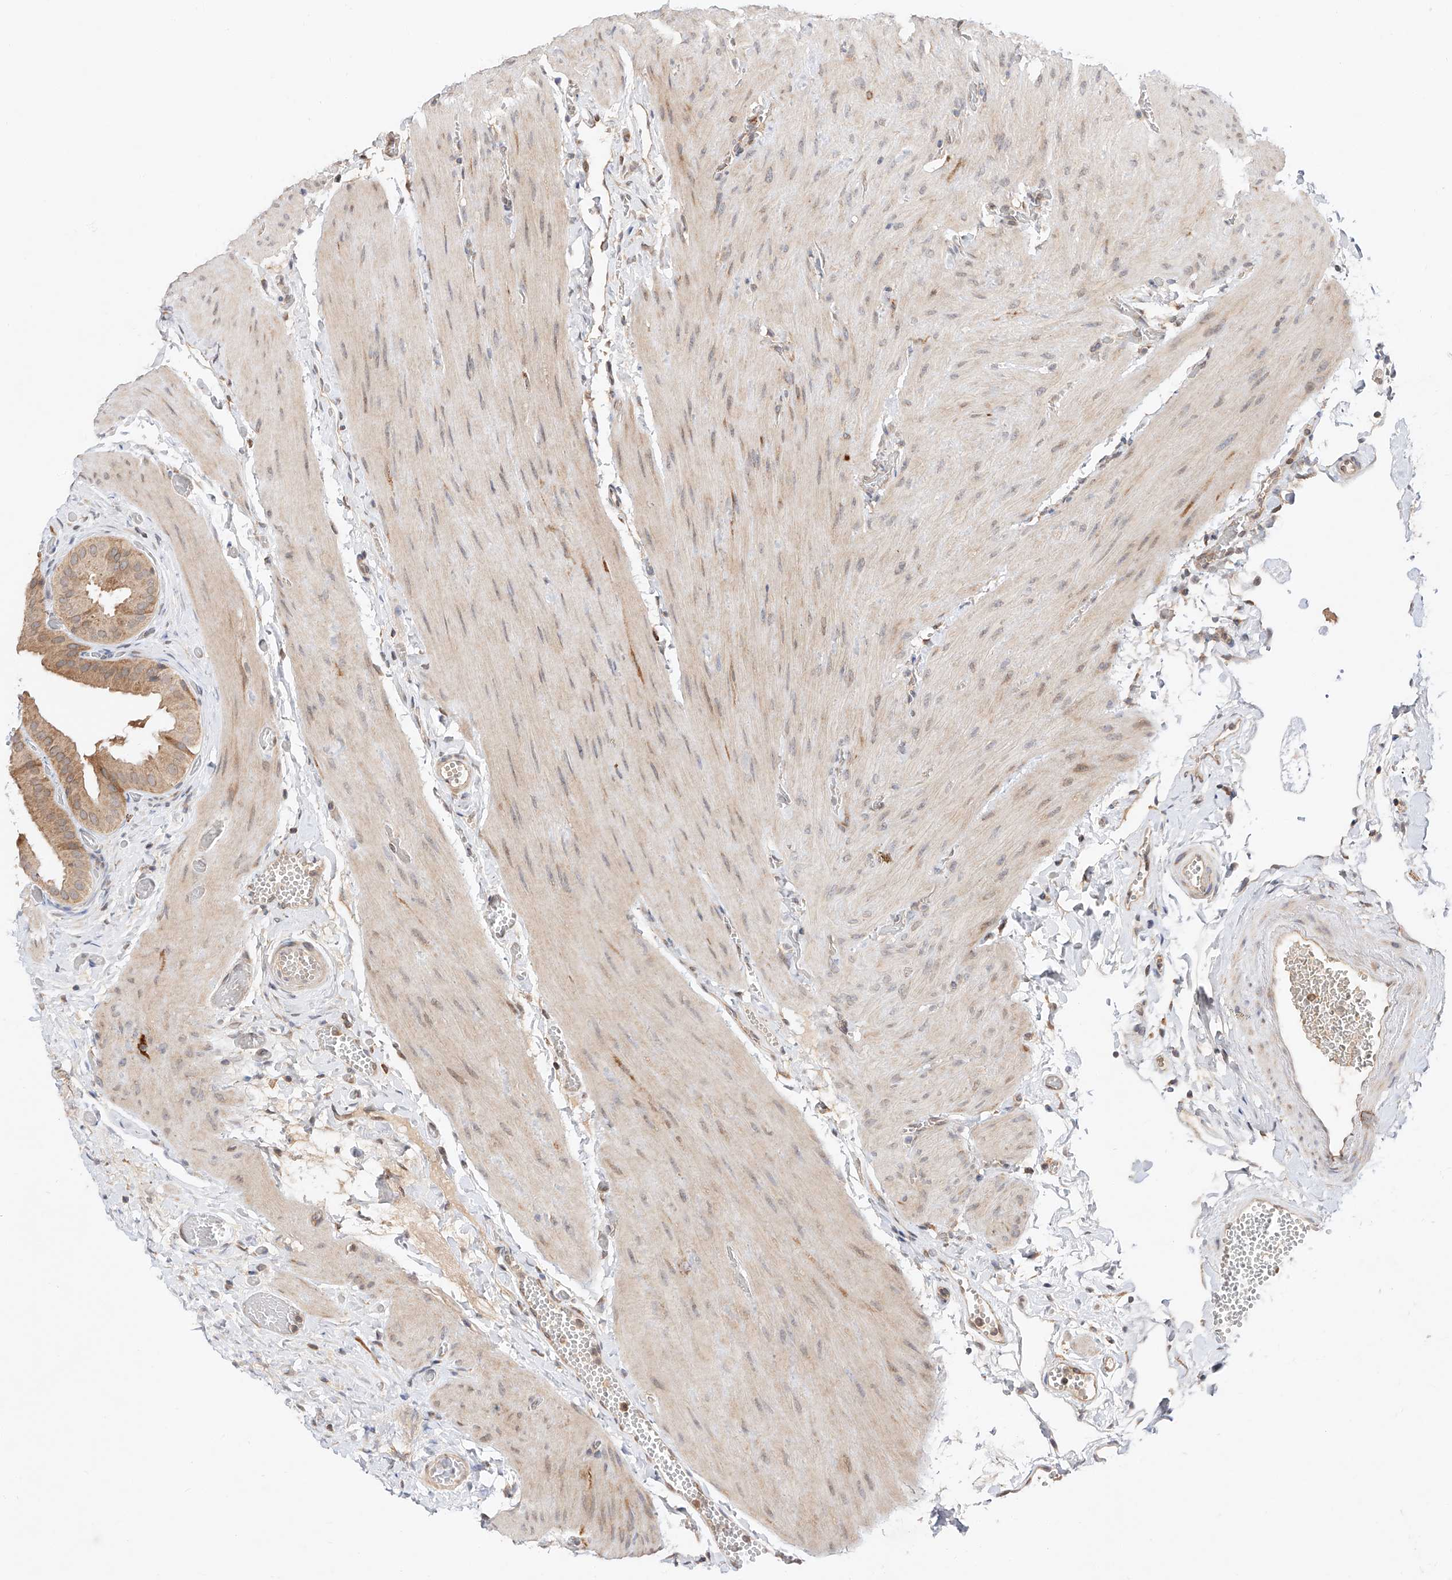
{"staining": {"intensity": "moderate", "quantity": ">75%", "location": "cytoplasmic/membranous"}, "tissue": "gallbladder", "cell_type": "Glandular cells", "image_type": "normal", "snomed": [{"axis": "morphology", "description": "Normal tissue, NOS"}, {"axis": "topography", "description": "Gallbladder"}], "caption": "Immunohistochemistry histopathology image of benign gallbladder: human gallbladder stained using IHC exhibits medium levels of moderate protein expression localized specifically in the cytoplasmic/membranous of glandular cells, appearing as a cytoplasmic/membranous brown color.", "gene": "DIRAS3", "patient": {"sex": "female", "age": 64}}